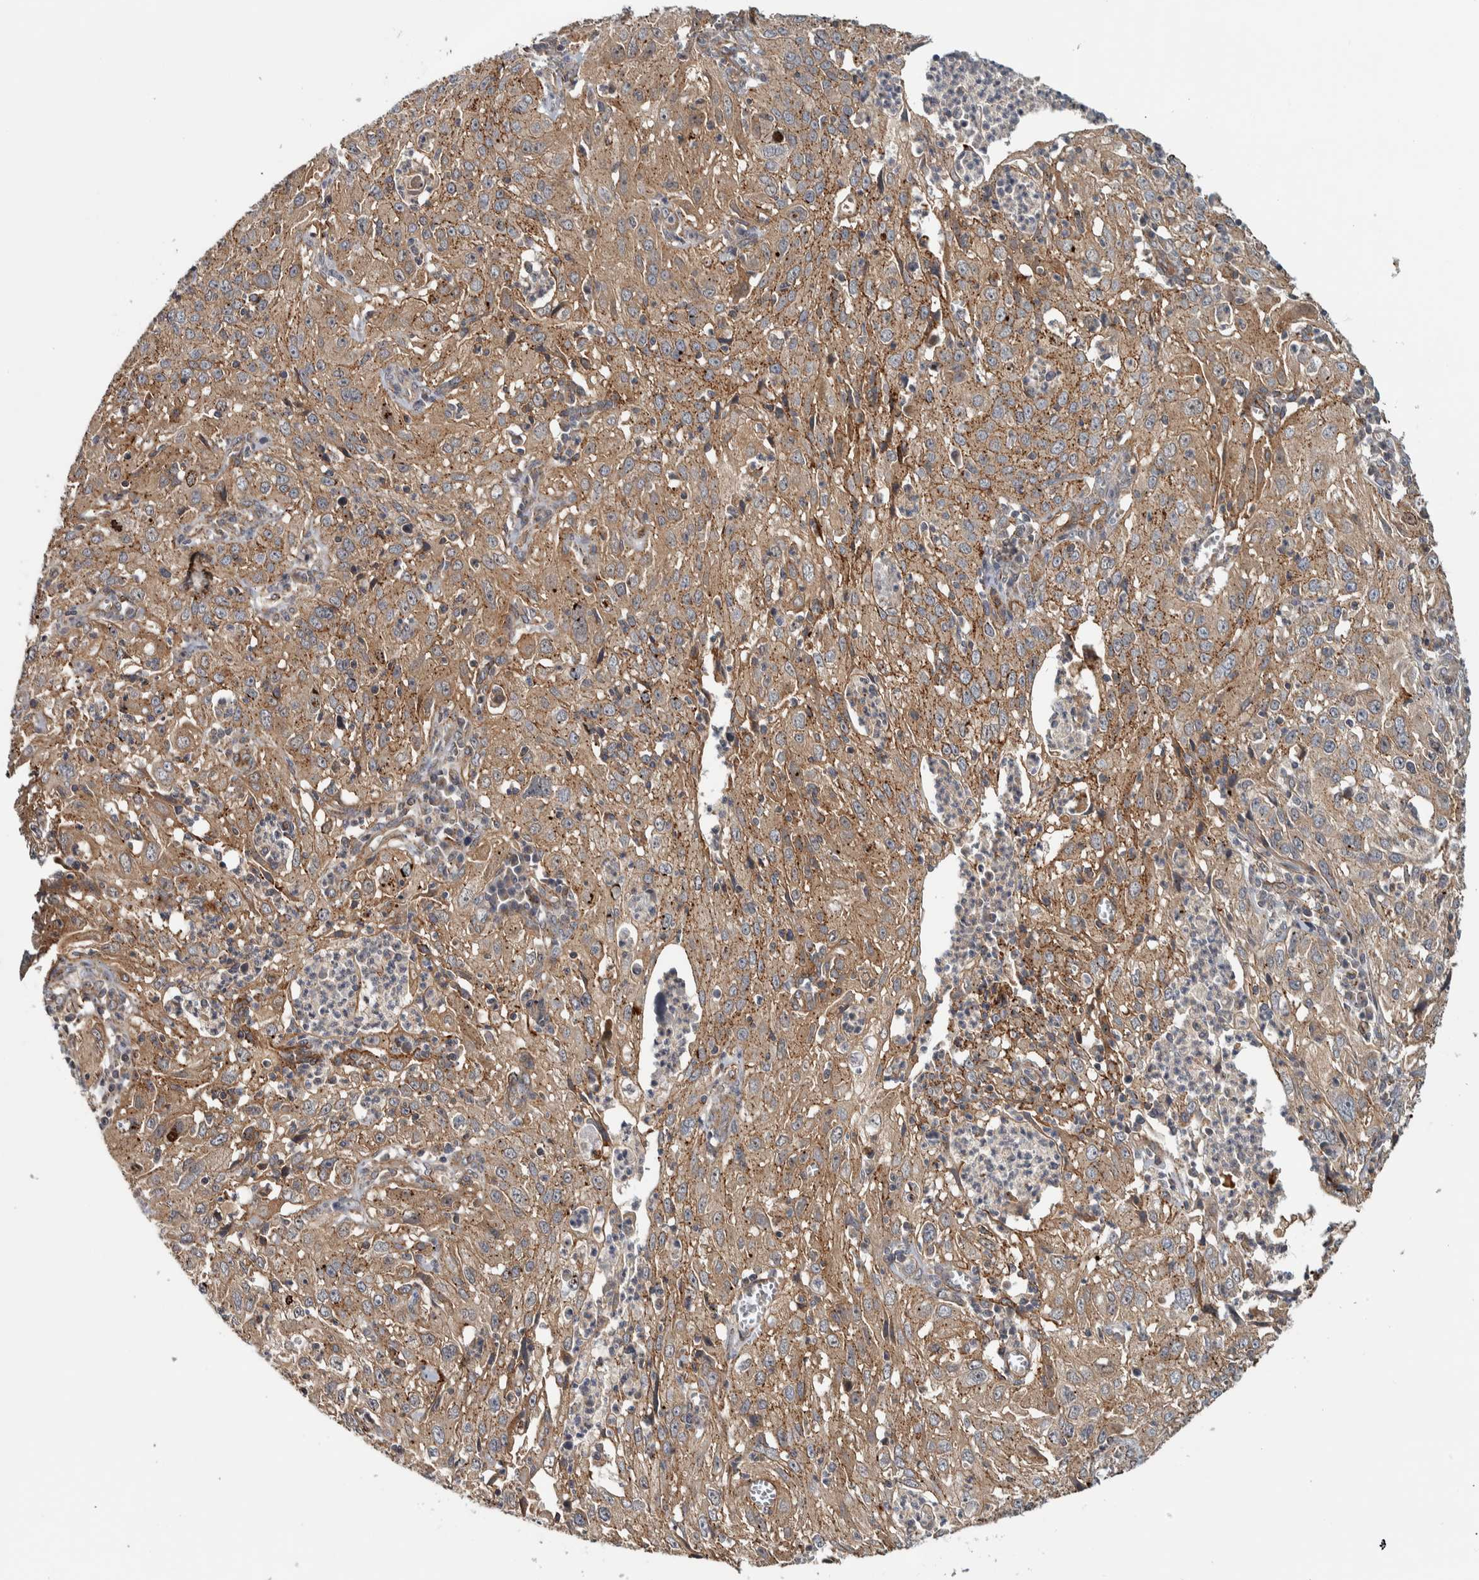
{"staining": {"intensity": "weak", "quantity": ">75%", "location": "cytoplasmic/membranous"}, "tissue": "cervical cancer", "cell_type": "Tumor cells", "image_type": "cancer", "snomed": [{"axis": "morphology", "description": "Squamous cell carcinoma, NOS"}, {"axis": "topography", "description": "Cervix"}], "caption": "Immunohistochemical staining of cervical cancer (squamous cell carcinoma) demonstrates low levels of weak cytoplasmic/membranous staining in approximately >75% of tumor cells.", "gene": "TBC1D31", "patient": {"sex": "female", "age": 32}}